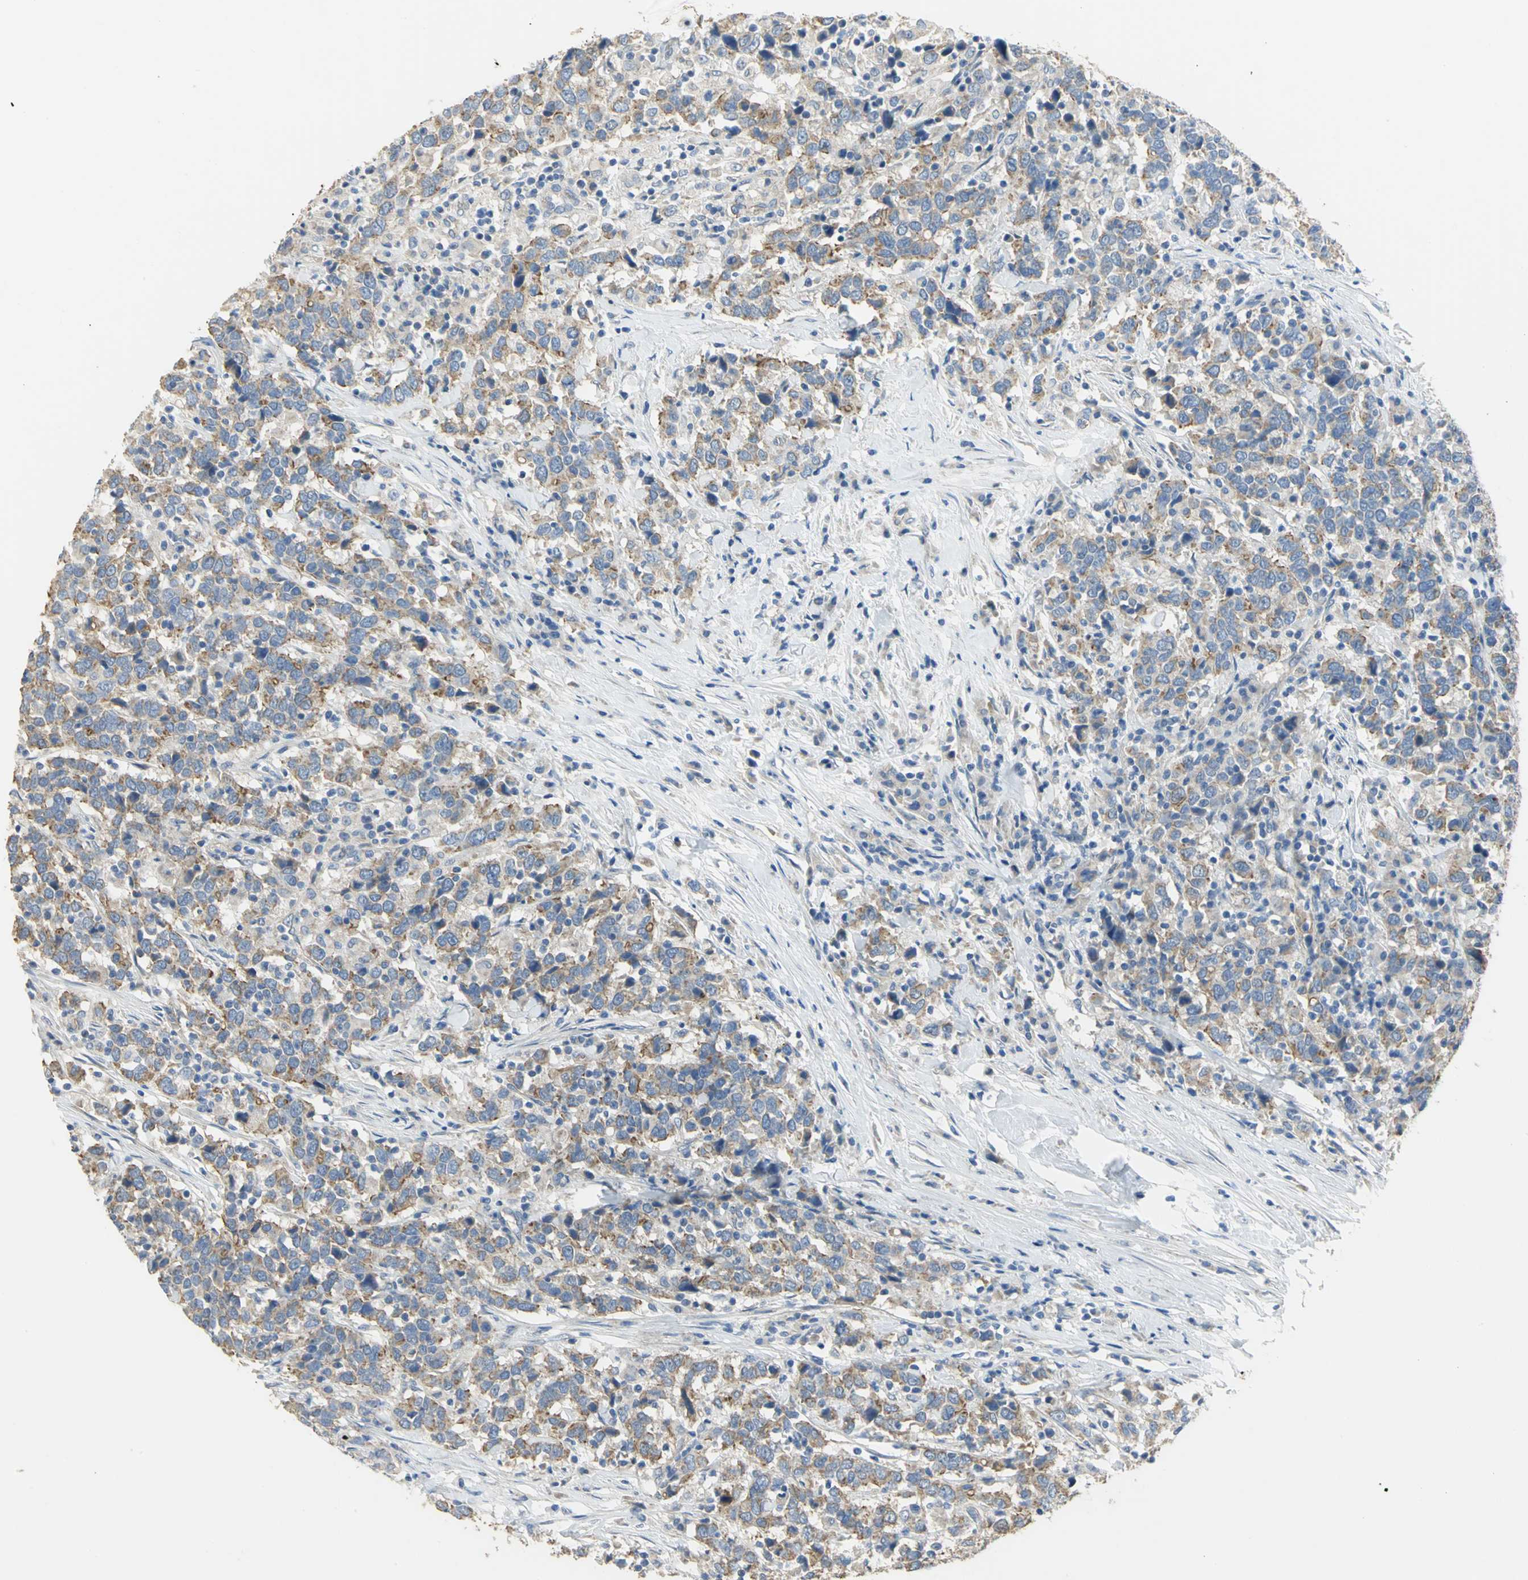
{"staining": {"intensity": "moderate", "quantity": ">75%", "location": "cytoplasmic/membranous"}, "tissue": "urothelial cancer", "cell_type": "Tumor cells", "image_type": "cancer", "snomed": [{"axis": "morphology", "description": "Urothelial carcinoma, High grade"}, {"axis": "topography", "description": "Urinary bladder"}], "caption": "This photomicrograph demonstrates immunohistochemistry staining of human urothelial carcinoma (high-grade), with medium moderate cytoplasmic/membranous staining in about >75% of tumor cells.", "gene": "HTR1F", "patient": {"sex": "male", "age": 61}}